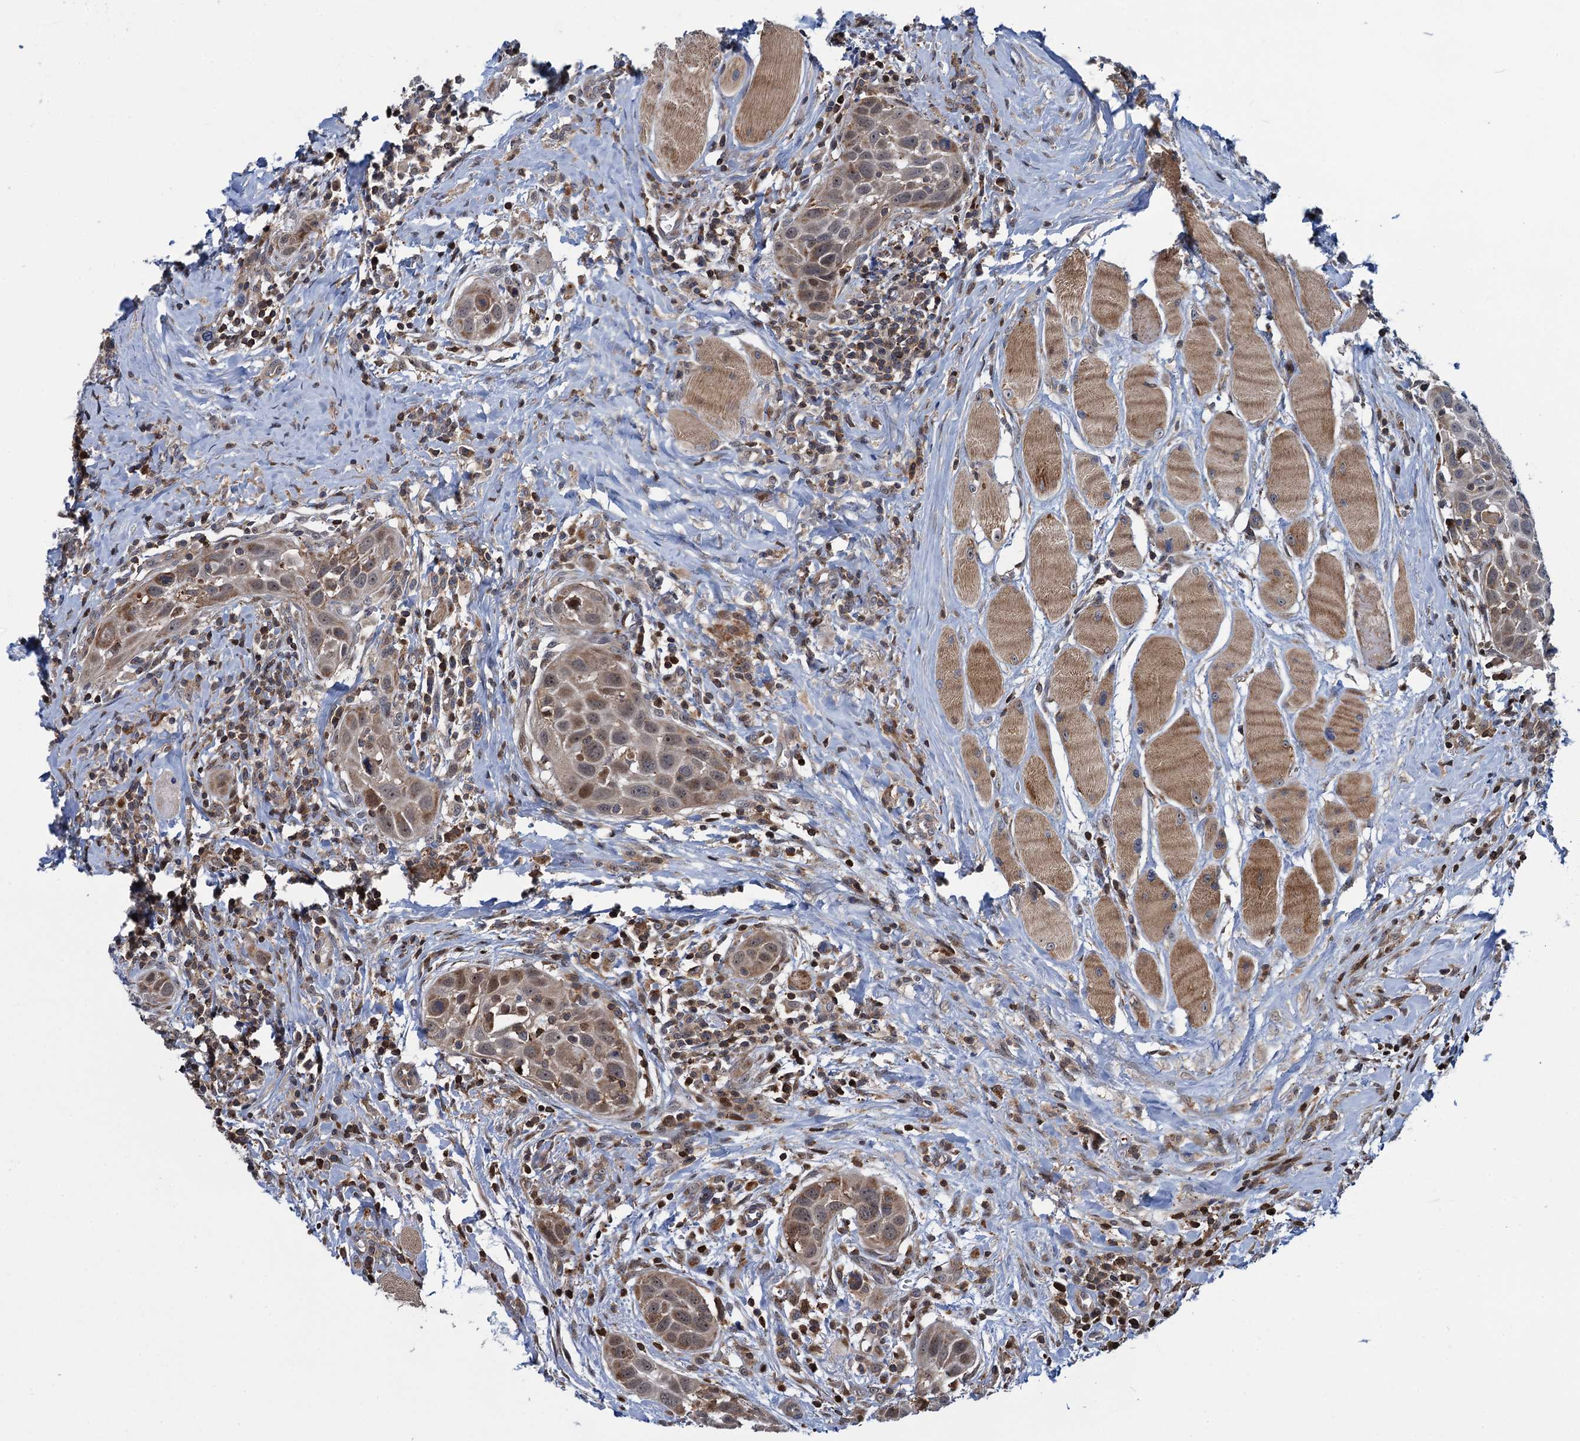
{"staining": {"intensity": "weak", "quantity": ">75%", "location": "cytoplasmic/membranous"}, "tissue": "head and neck cancer", "cell_type": "Tumor cells", "image_type": "cancer", "snomed": [{"axis": "morphology", "description": "Squamous cell carcinoma, NOS"}, {"axis": "topography", "description": "Oral tissue"}, {"axis": "topography", "description": "Head-Neck"}], "caption": "Squamous cell carcinoma (head and neck) tissue shows weak cytoplasmic/membranous expression in about >75% of tumor cells, visualized by immunohistochemistry. Nuclei are stained in blue.", "gene": "CCDC102A", "patient": {"sex": "female", "age": 50}}